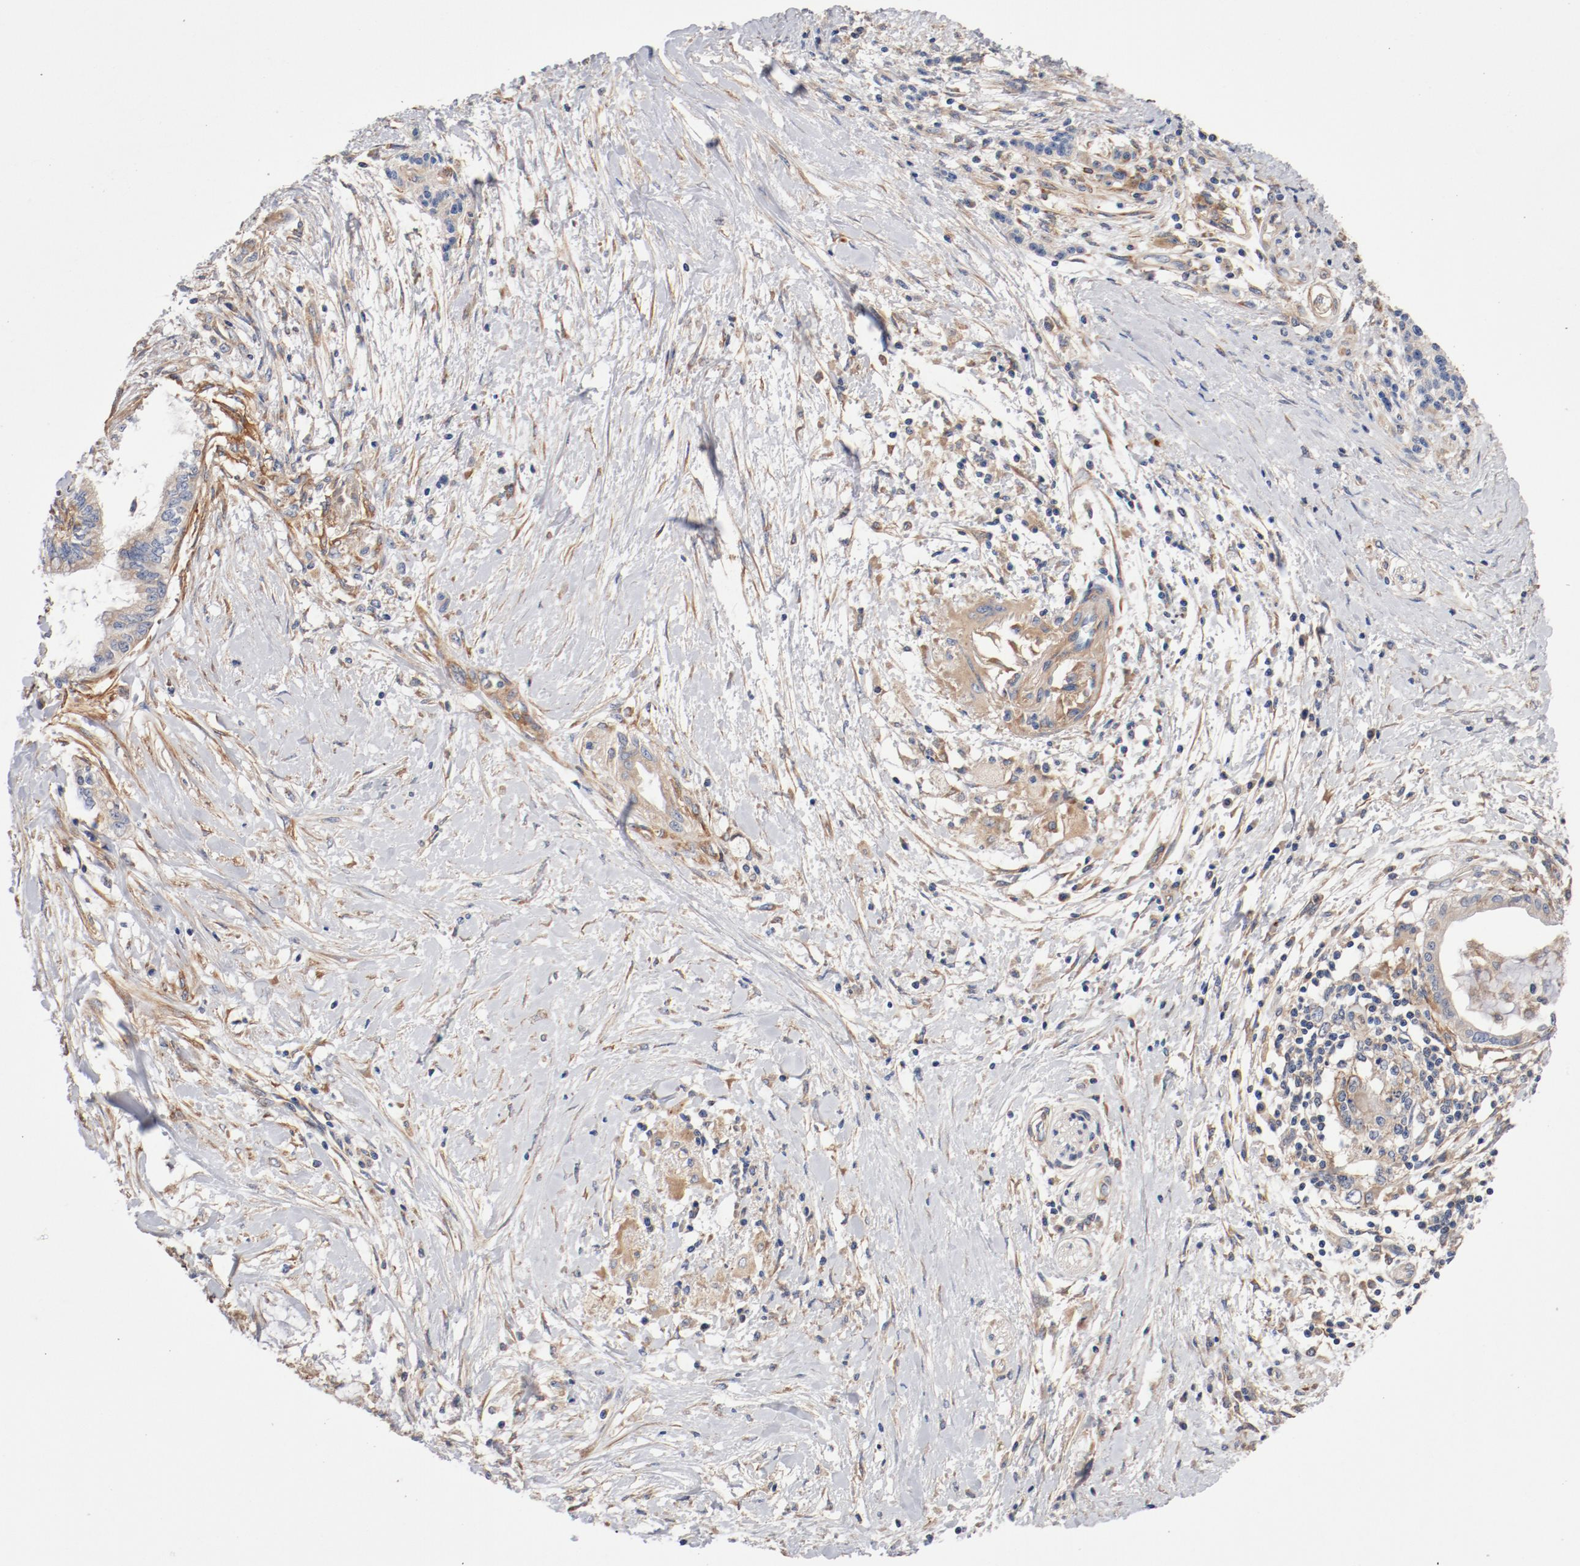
{"staining": {"intensity": "moderate", "quantity": "<25%", "location": "cytoplasmic/membranous"}, "tissue": "pancreatic cancer", "cell_type": "Tumor cells", "image_type": "cancer", "snomed": [{"axis": "morphology", "description": "Adenocarcinoma, NOS"}, {"axis": "topography", "description": "Pancreas"}], "caption": "DAB immunohistochemical staining of human pancreatic cancer displays moderate cytoplasmic/membranous protein expression in about <25% of tumor cells. The protein is shown in brown color, while the nuclei are stained blue.", "gene": "ILK", "patient": {"sex": "female", "age": 64}}